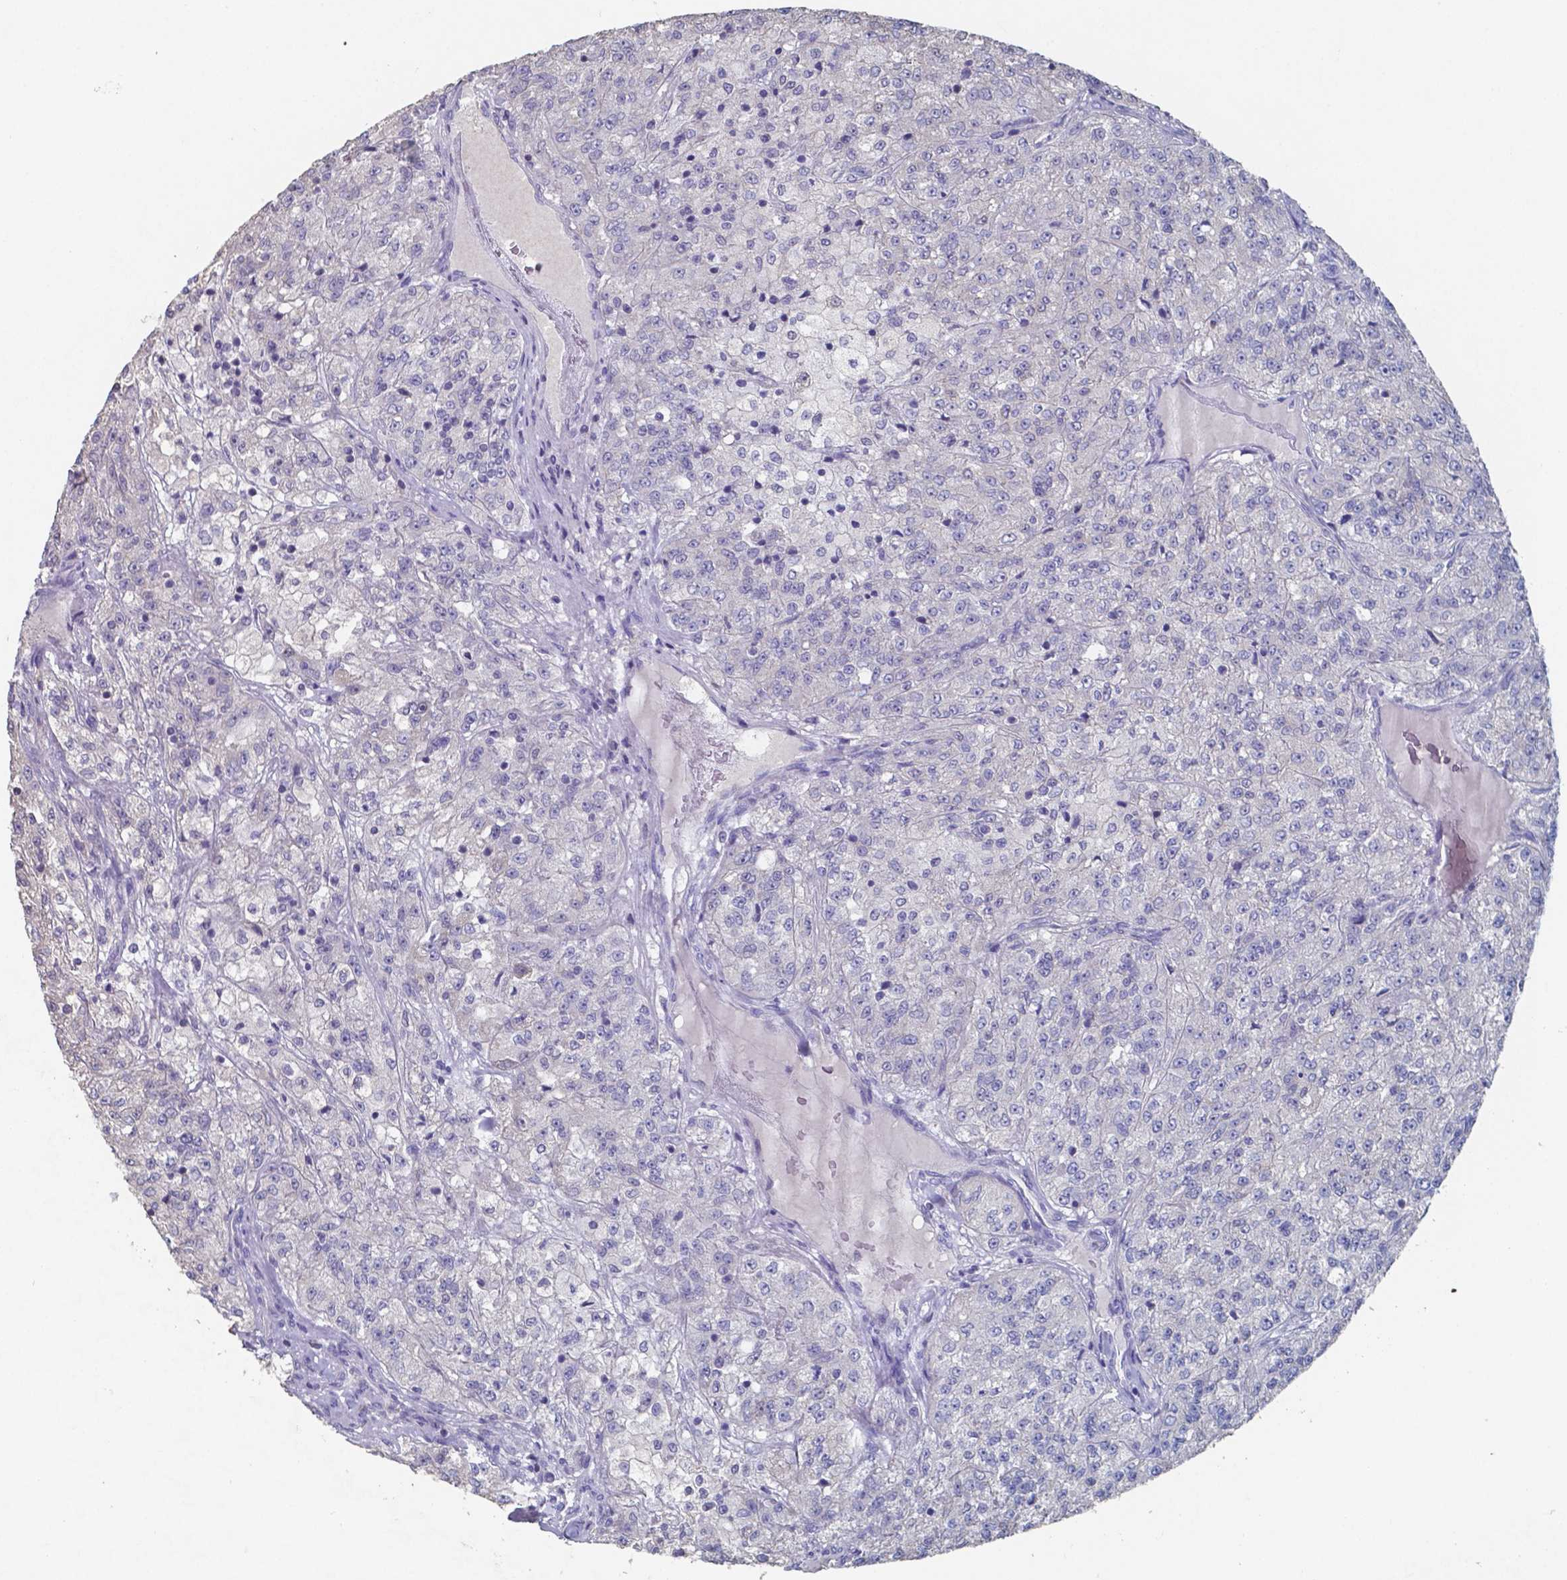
{"staining": {"intensity": "negative", "quantity": "none", "location": "none"}, "tissue": "renal cancer", "cell_type": "Tumor cells", "image_type": "cancer", "snomed": [{"axis": "morphology", "description": "Adenocarcinoma, NOS"}, {"axis": "topography", "description": "Kidney"}], "caption": "Immunohistochemical staining of renal adenocarcinoma demonstrates no significant expression in tumor cells.", "gene": "FOXJ1", "patient": {"sex": "female", "age": 63}}